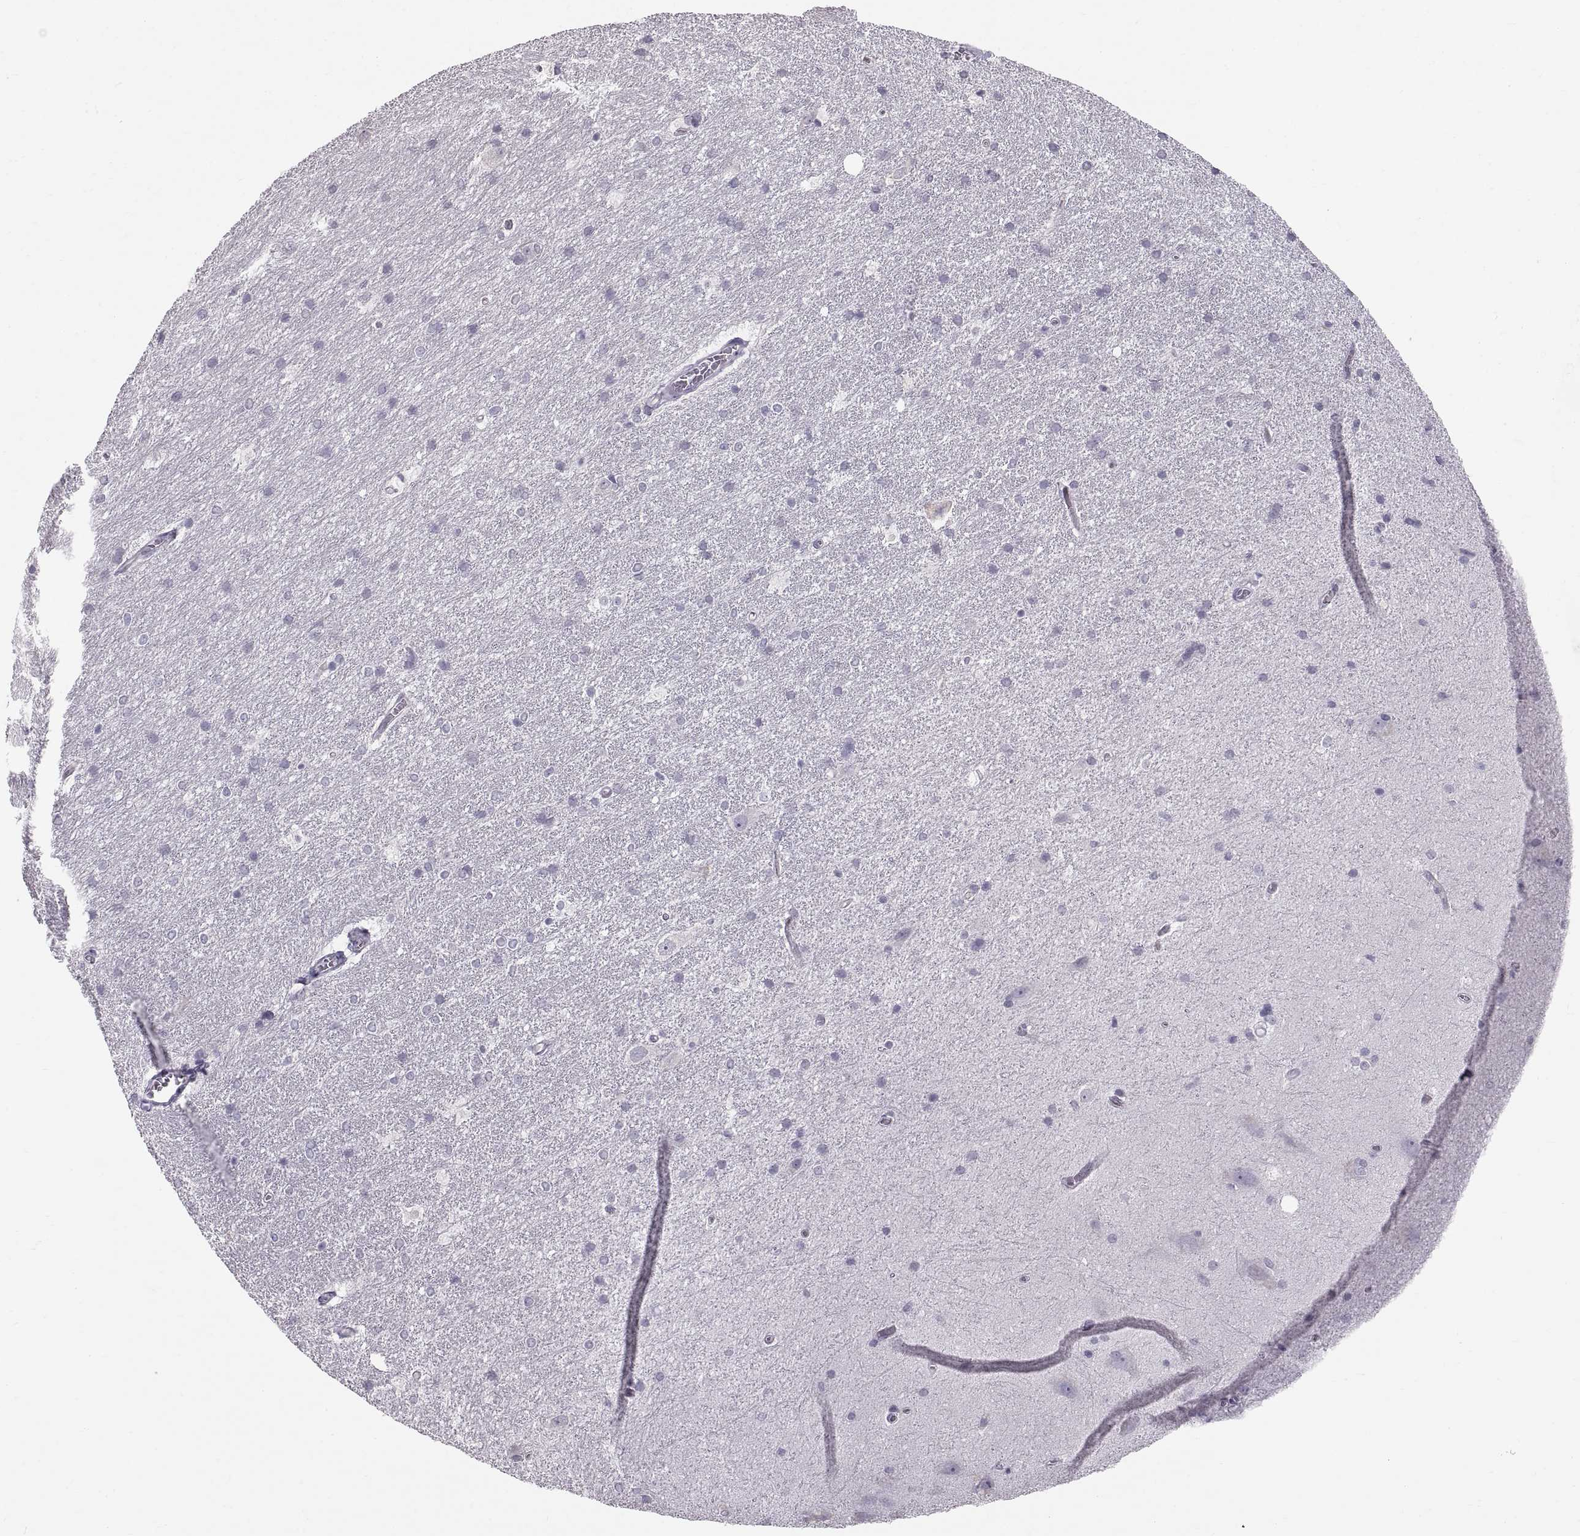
{"staining": {"intensity": "negative", "quantity": "none", "location": "none"}, "tissue": "hippocampus", "cell_type": "Glial cells", "image_type": "normal", "snomed": [{"axis": "morphology", "description": "Normal tissue, NOS"}, {"axis": "topography", "description": "Cerebral cortex"}, {"axis": "topography", "description": "Hippocampus"}], "caption": "This is an IHC histopathology image of unremarkable hippocampus. There is no positivity in glial cells.", "gene": "SPACDR", "patient": {"sex": "female", "age": 19}}